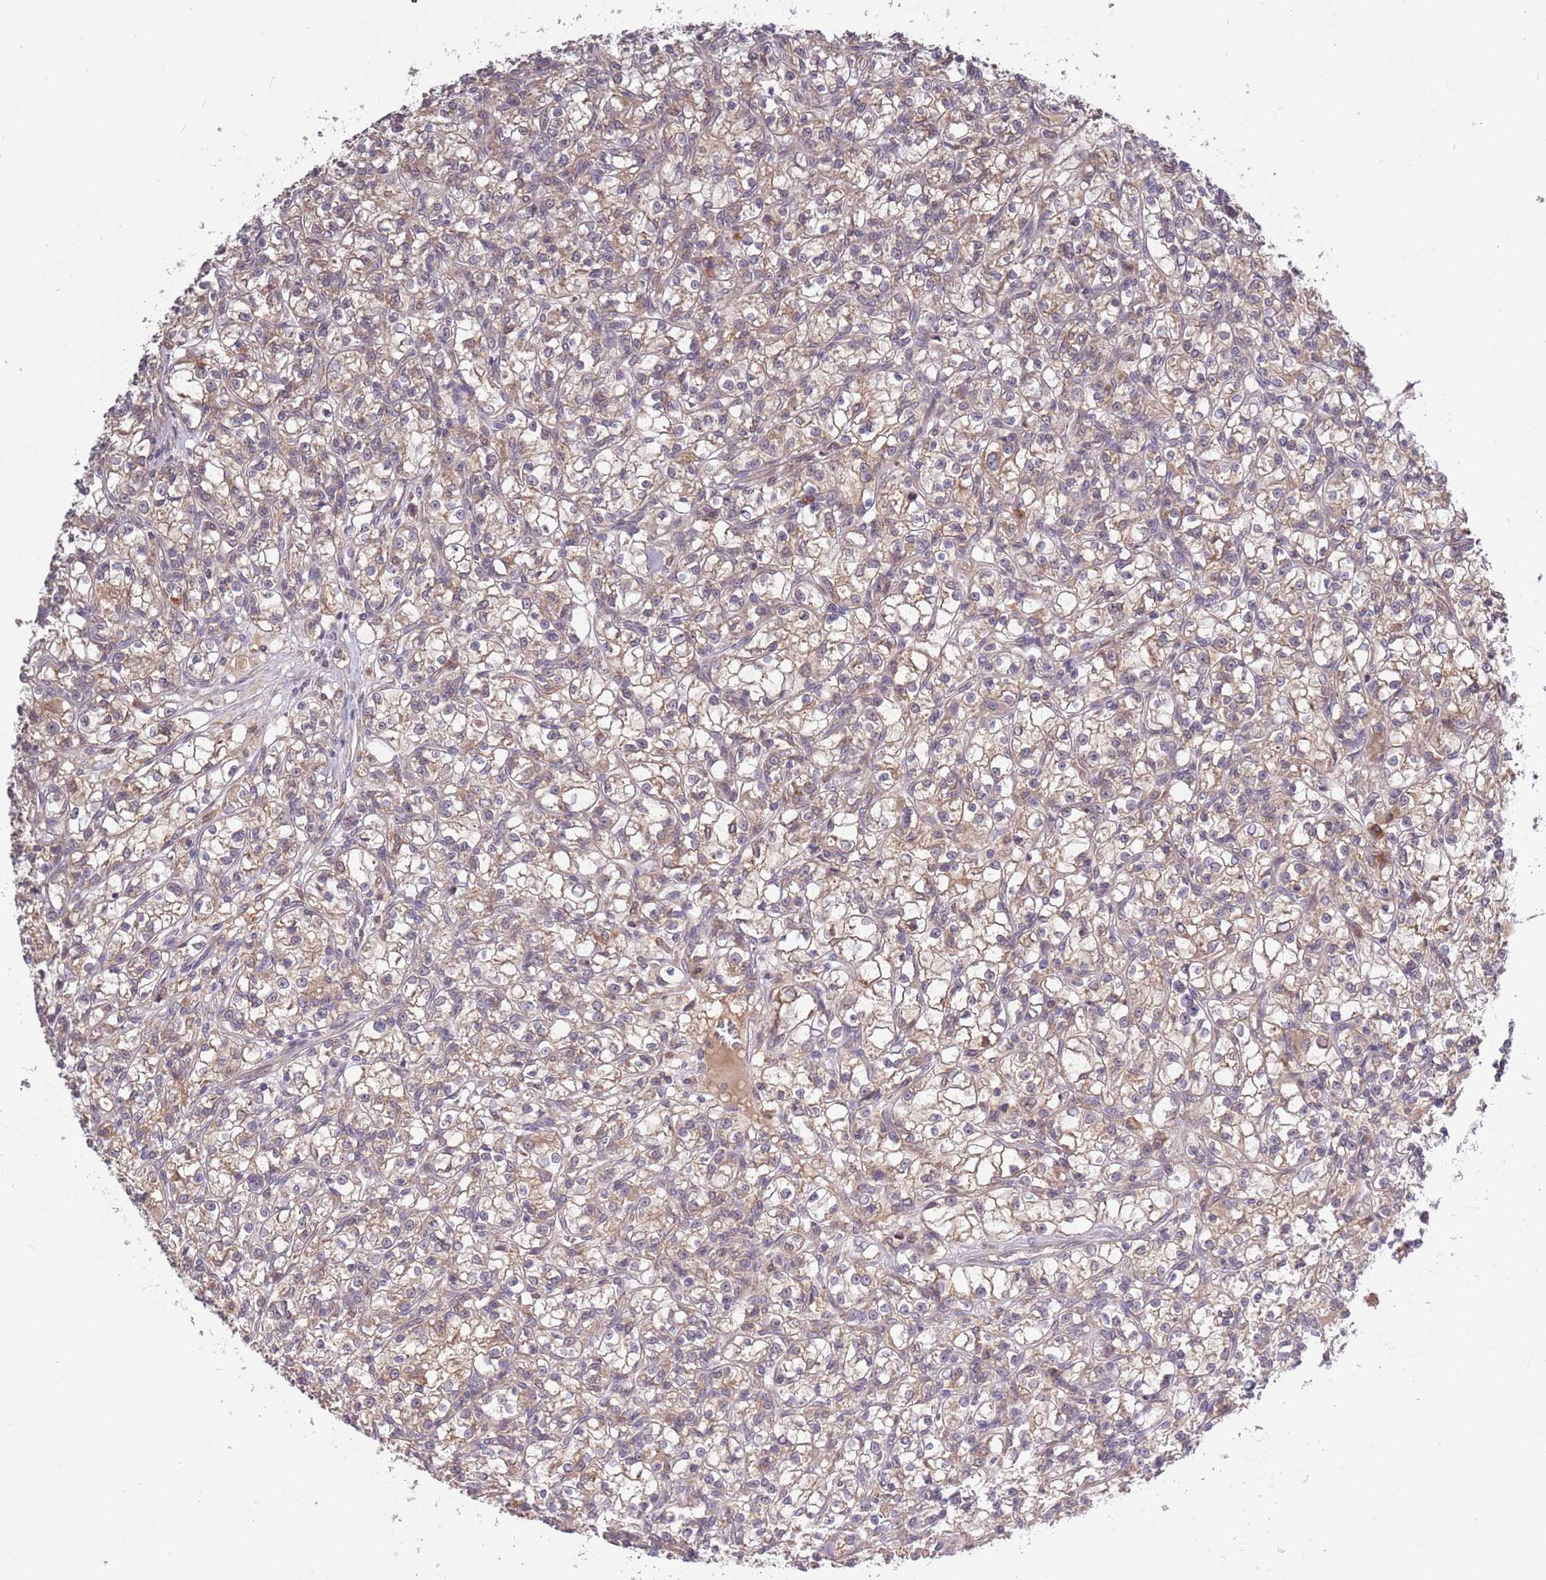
{"staining": {"intensity": "weak", "quantity": "25%-75%", "location": "cytoplasmic/membranous"}, "tissue": "renal cancer", "cell_type": "Tumor cells", "image_type": "cancer", "snomed": [{"axis": "morphology", "description": "Adenocarcinoma, NOS"}, {"axis": "topography", "description": "Kidney"}], "caption": "An IHC micrograph of neoplastic tissue is shown. Protein staining in brown shows weak cytoplasmic/membranous positivity in renal cancer within tumor cells. (Stains: DAB (3,3'-diaminobenzidine) in brown, nuclei in blue, Microscopy: brightfield microscopy at high magnification).", "gene": "USP32", "patient": {"sex": "female", "age": 59}}